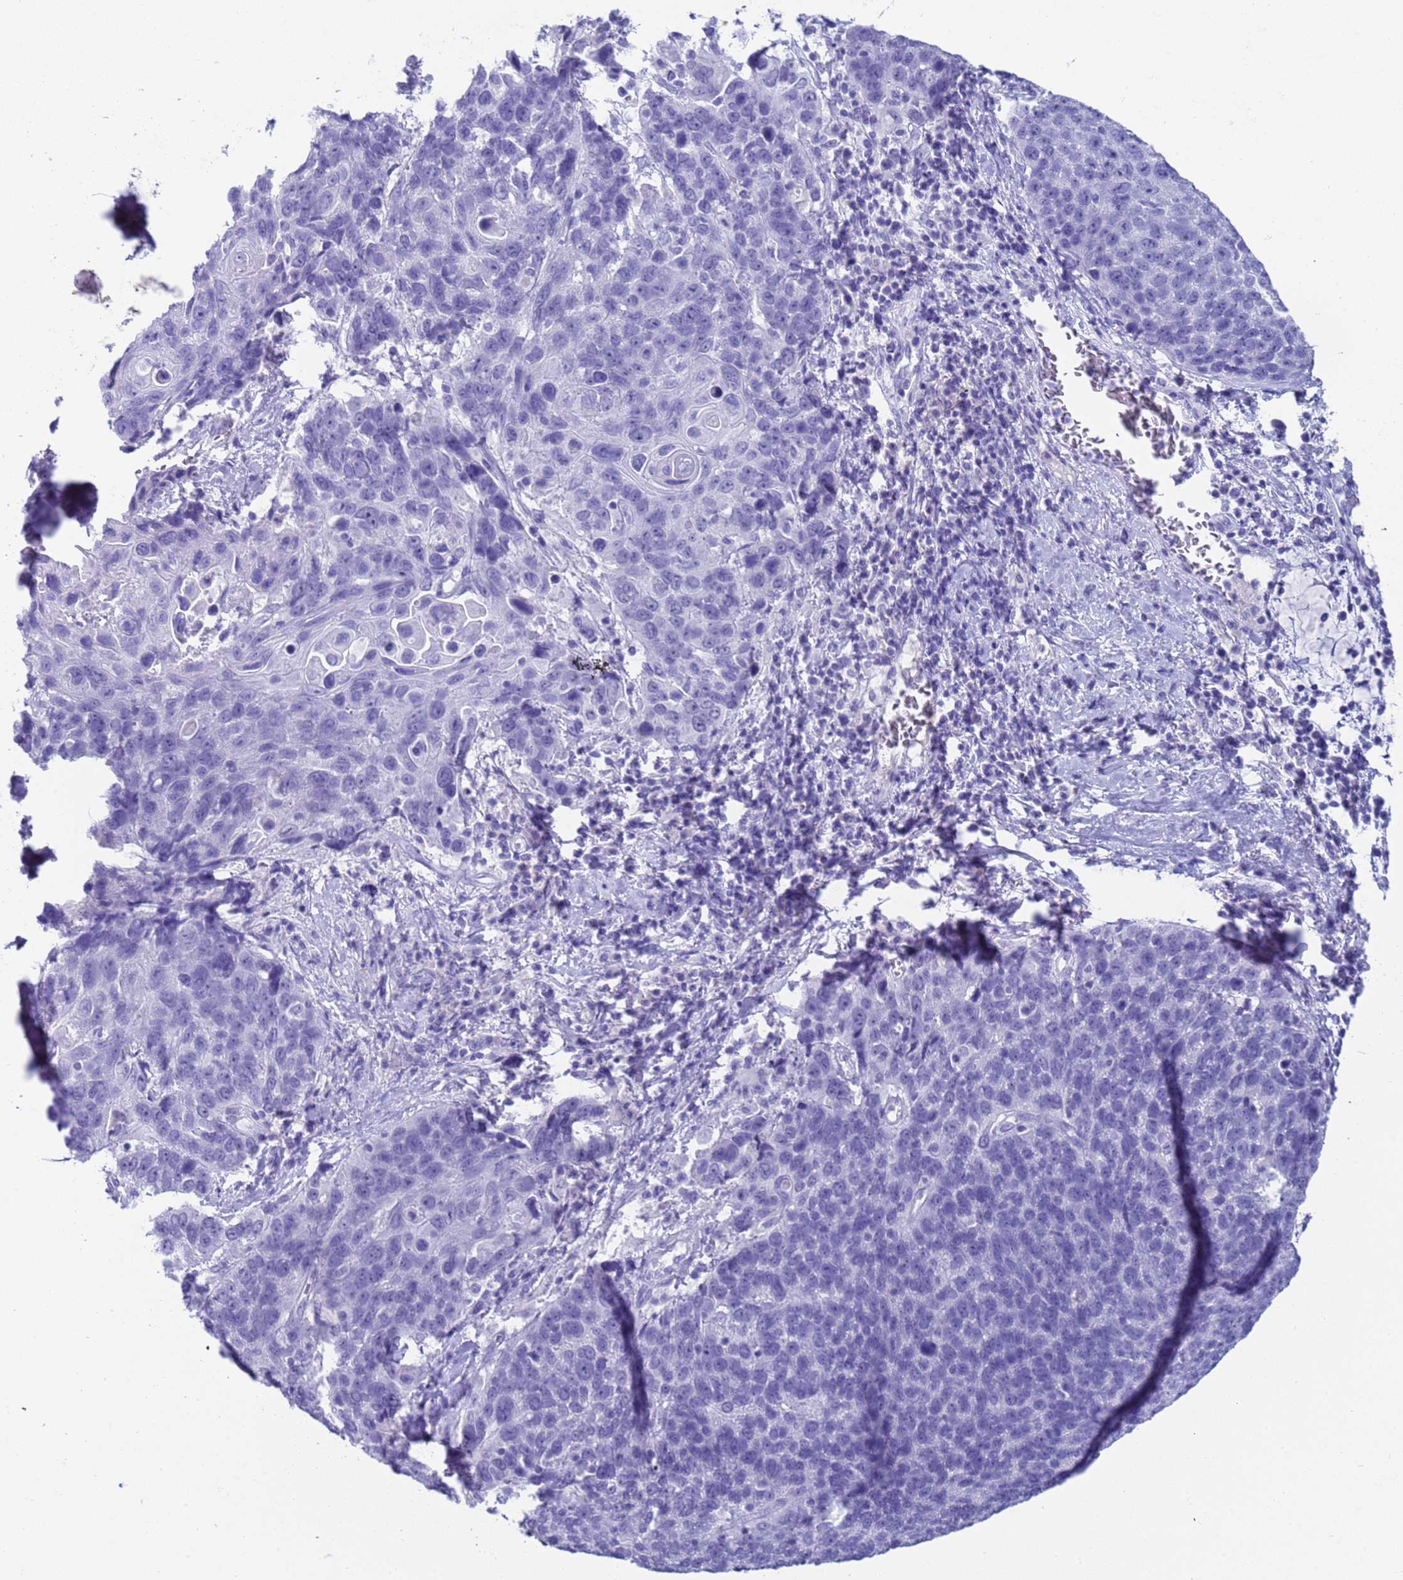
{"staining": {"intensity": "negative", "quantity": "none", "location": "none"}, "tissue": "lung cancer", "cell_type": "Tumor cells", "image_type": "cancer", "snomed": [{"axis": "morphology", "description": "Squamous cell carcinoma, NOS"}, {"axis": "topography", "description": "Lung"}], "caption": "Immunohistochemistry (IHC) histopathology image of neoplastic tissue: squamous cell carcinoma (lung) stained with DAB (3,3'-diaminobenzidine) displays no significant protein expression in tumor cells. The staining is performed using DAB (3,3'-diaminobenzidine) brown chromogen with nuclei counter-stained in using hematoxylin.", "gene": "CKM", "patient": {"sex": "male", "age": 66}}